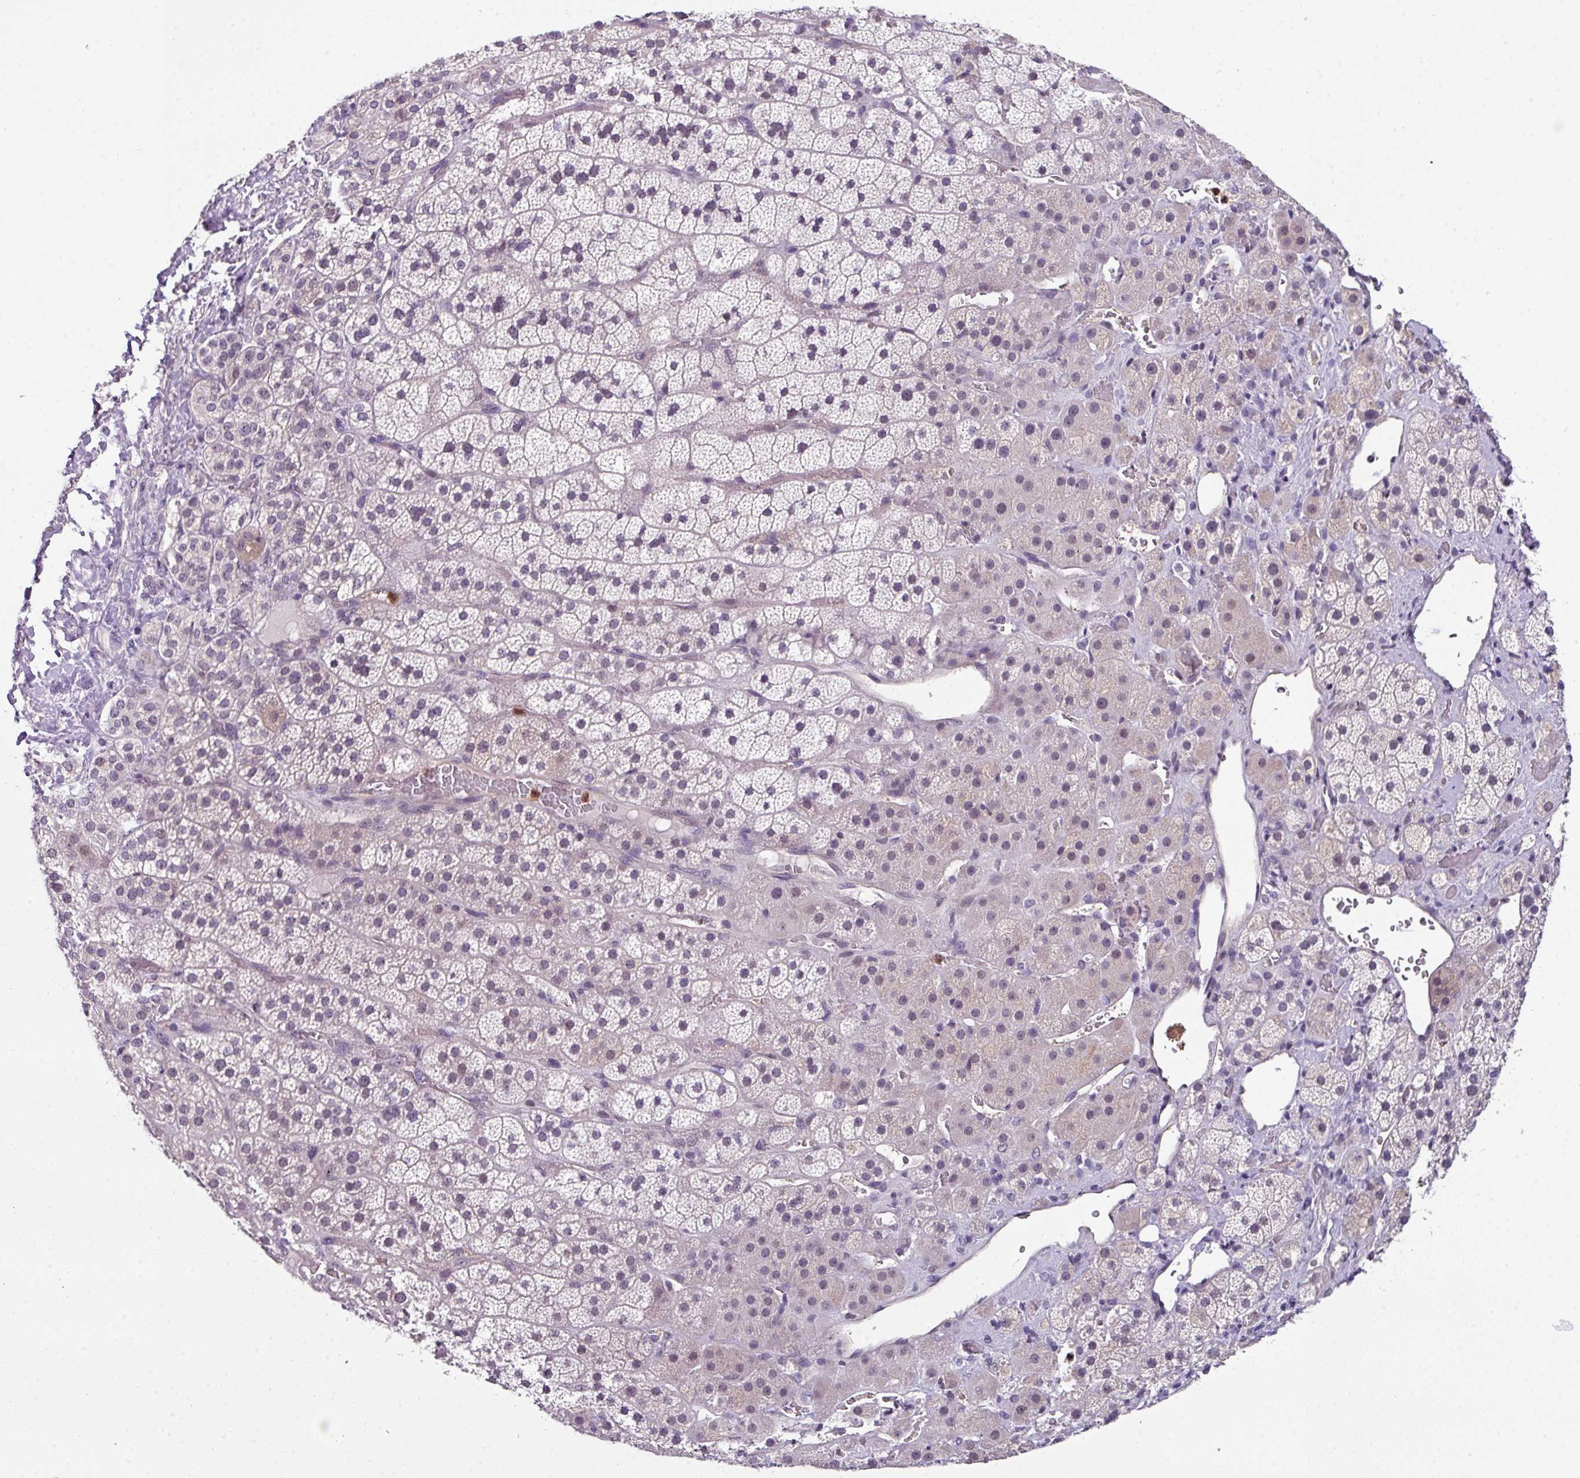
{"staining": {"intensity": "weak", "quantity": "25%-75%", "location": "cytoplasmic/membranous,nuclear"}, "tissue": "adrenal gland", "cell_type": "Glandular cells", "image_type": "normal", "snomed": [{"axis": "morphology", "description": "Normal tissue, NOS"}, {"axis": "topography", "description": "Adrenal gland"}], "caption": "Brown immunohistochemical staining in benign adrenal gland reveals weak cytoplasmic/membranous,nuclear positivity in approximately 25%-75% of glandular cells.", "gene": "ZFP3", "patient": {"sex": "male", "age": 57}}